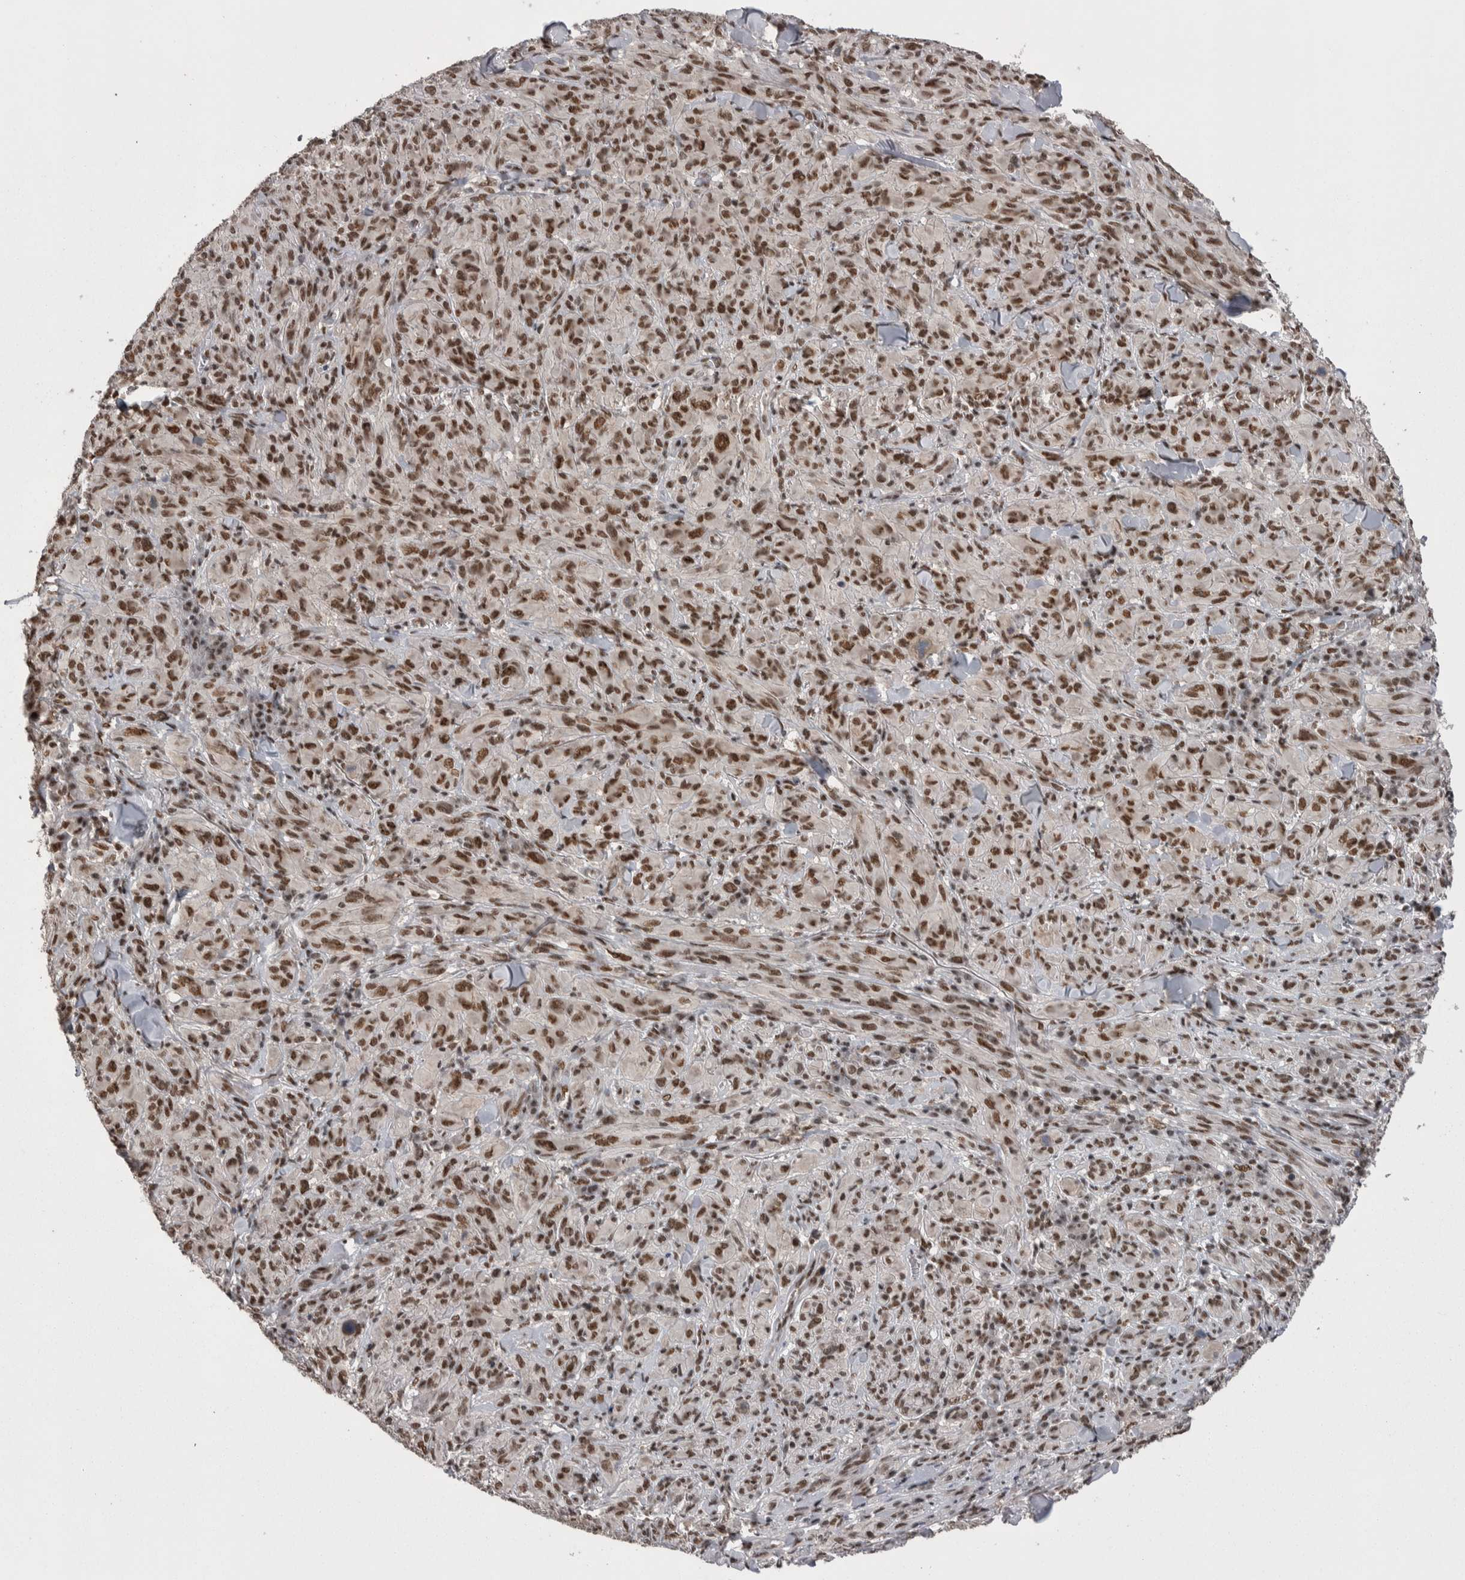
{"staining": {"intensity": "moderate", "quantity": ">75%", "location": "nuclear"}, "tissue": "melanoma", "cell_type": "Tumor cells", "image_type": "cancer", "snomed": [{"axis": "morphology", "description": "Malignant melanoma, NOS"}, {"axis": "topography", "description": "Skin of head"}], "caption": "Melanoma tissue shows moderate nuclear positivity in approximately >75% of tumor cells", "gene": "DMTF1", "patient": {"sex": "male", "age": 96}}